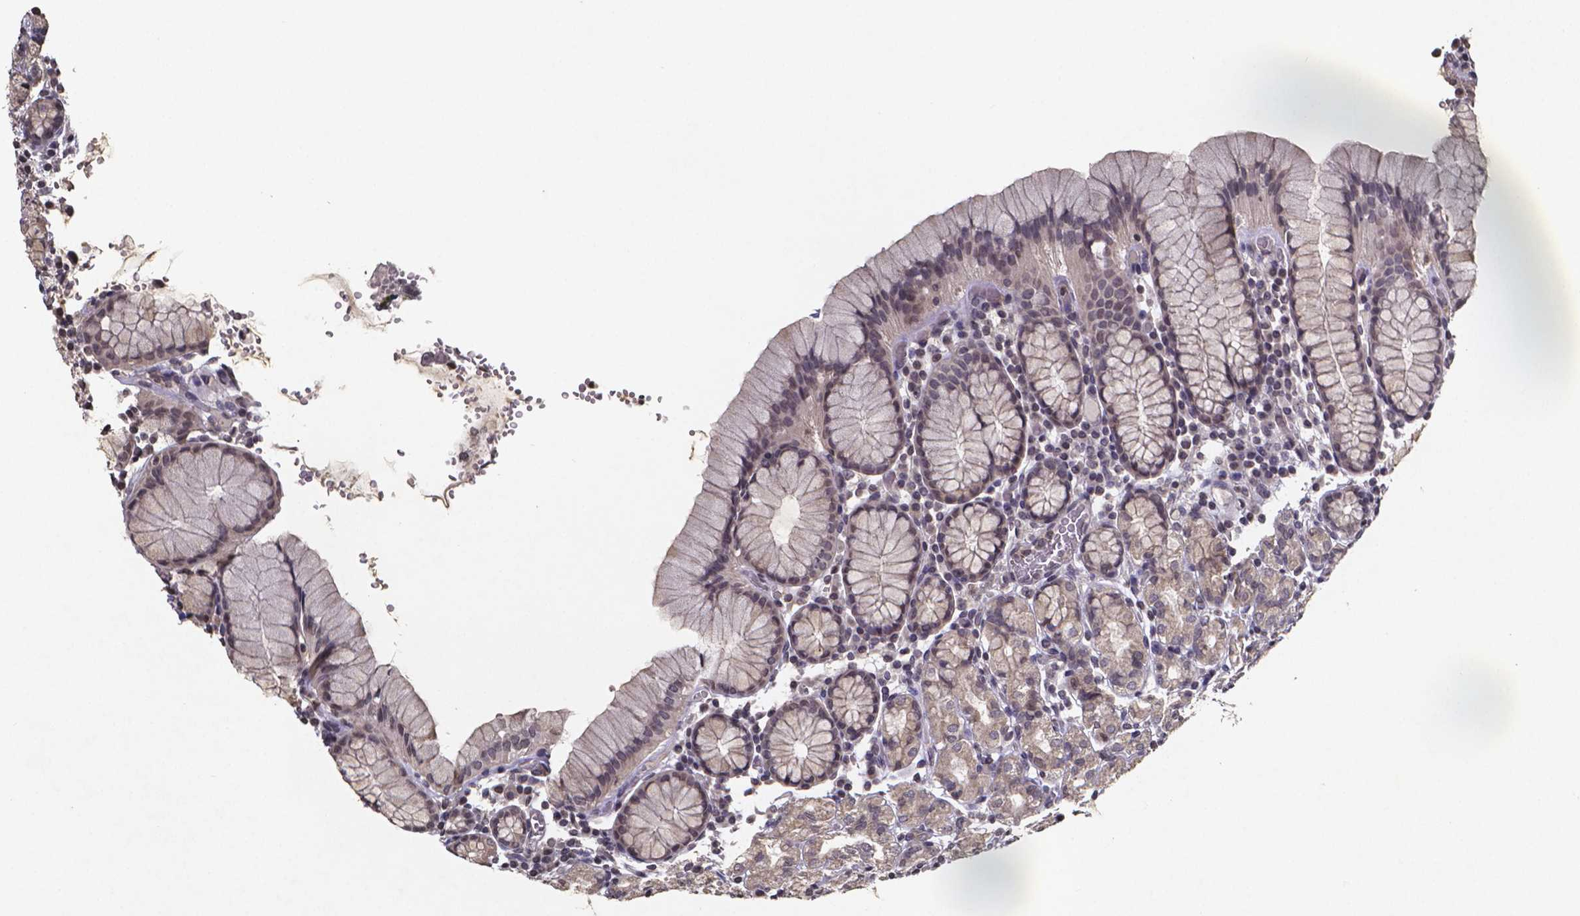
{"staining": {"intensity": "weak", "quantity": "<25%", "location": "cytoplasmic/membranous,nuclear"}, "tissue": "stomach", "cell_type": "Glandular cells", "image_type": "normal", "snomed": [{"axis": "morphology", "description": "Normal tissue, NOS"}, {"axis": "topography", "description": "Stomach, upper"}, {"axis": "topography", "description": "Stomach"}], "caption": "Stomach stained for a protein using immunohistochemistry (IHC) exhibits no positivity glandular cells.", "gene": "TP73", "patient": {"sex": "male", "age": 62}}